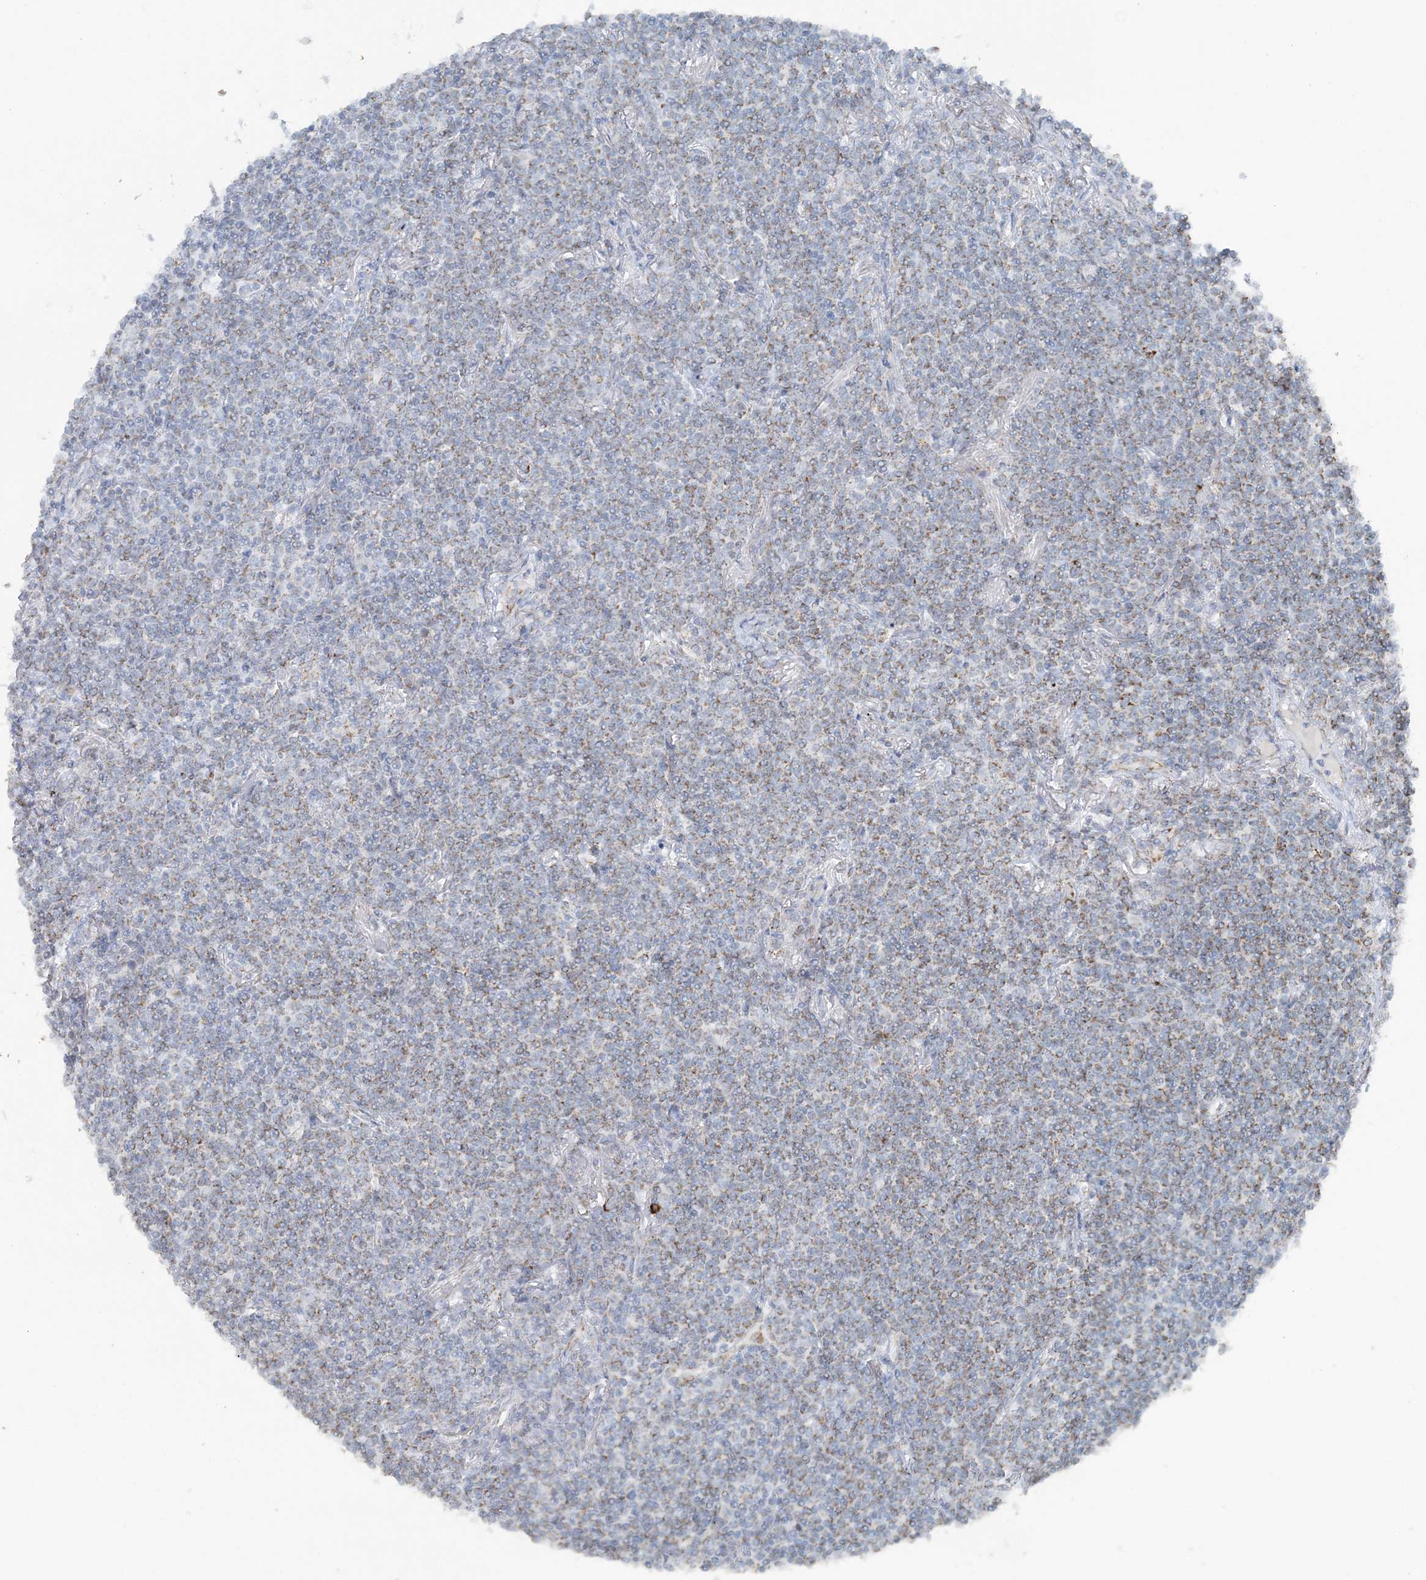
{"staining": {"intensity": "weak", "quantity": "<25%", "location": "cytoplasmic/membranous"}, "tissue": "lymphoma", "cell_type": "Tumor cells", "image_type": "cancer", "snomed": [{"axis": "morphology", "description": "Malignant lymphoma, non-Hodgkin's type, Low grade"}, {"axis": "topography", "description": "Lung"}], "caption": "IHC histopathology image of human low-grade malignant lymphoma, non-Hodgkin's type stained for a protein (brown), which exhibits no expression in tumor cells. The staining is performed using DAB (3,3'-diaminobenzidine) brown chromogen with nuclei counter-stained in using hematoxylin.", "gene": "PCCB", "patient": {"sex": "female", "age": 71}}